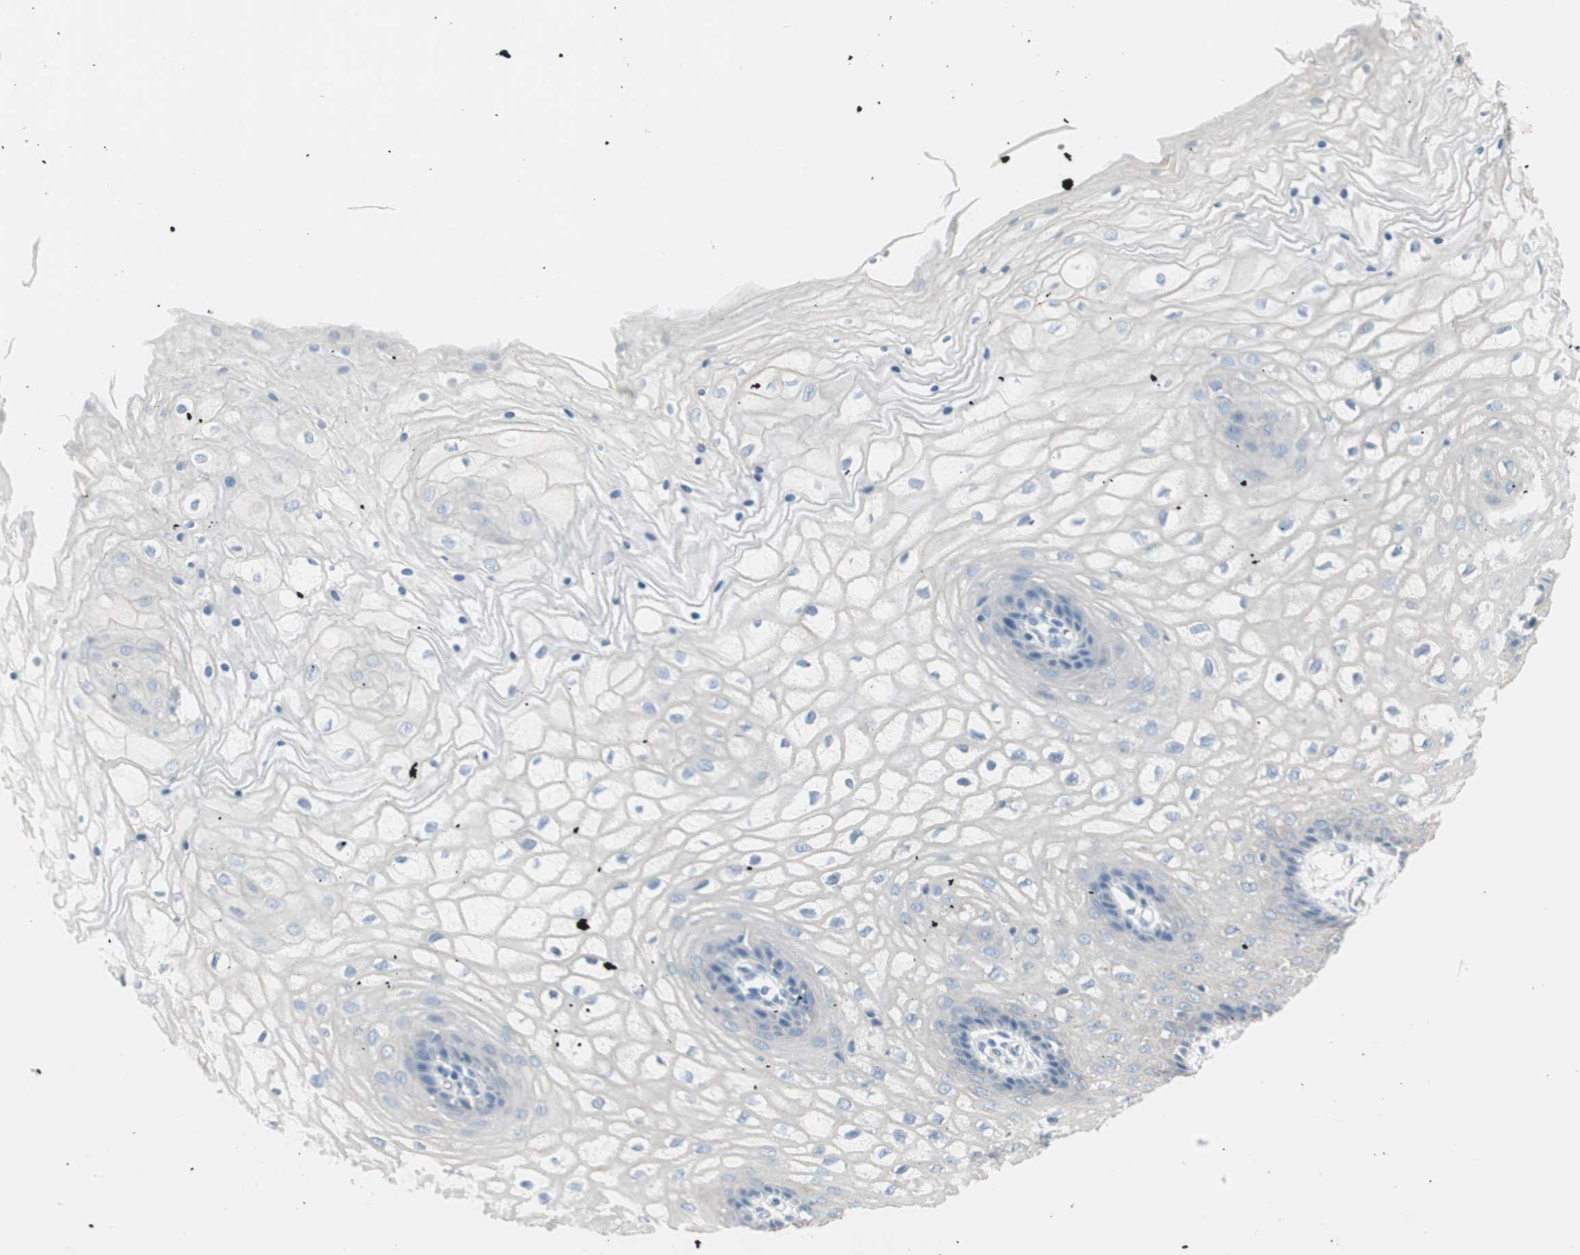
{"staining": {"intensity": "negative", "quantity": "none", "location": "none"}, "tissue": "vagina", "cell_type": "Squamous epithelial cells", "image_type": "normal", "snomed": [{"axis": "morphology", "description": "Normal tissue, NOS"}, {"axis": "topography", "description": "Vagina"}], "caption": "Immunohistochemistry (IHC) of unremarkable vagina shows no expression in squamous epithelial cells. (DAB (3,3'-diaminobenzidine) immunohistochemistry, high magnification).", "gene": "CDHR5", "patient": {"sex": "female", "age": 34}}